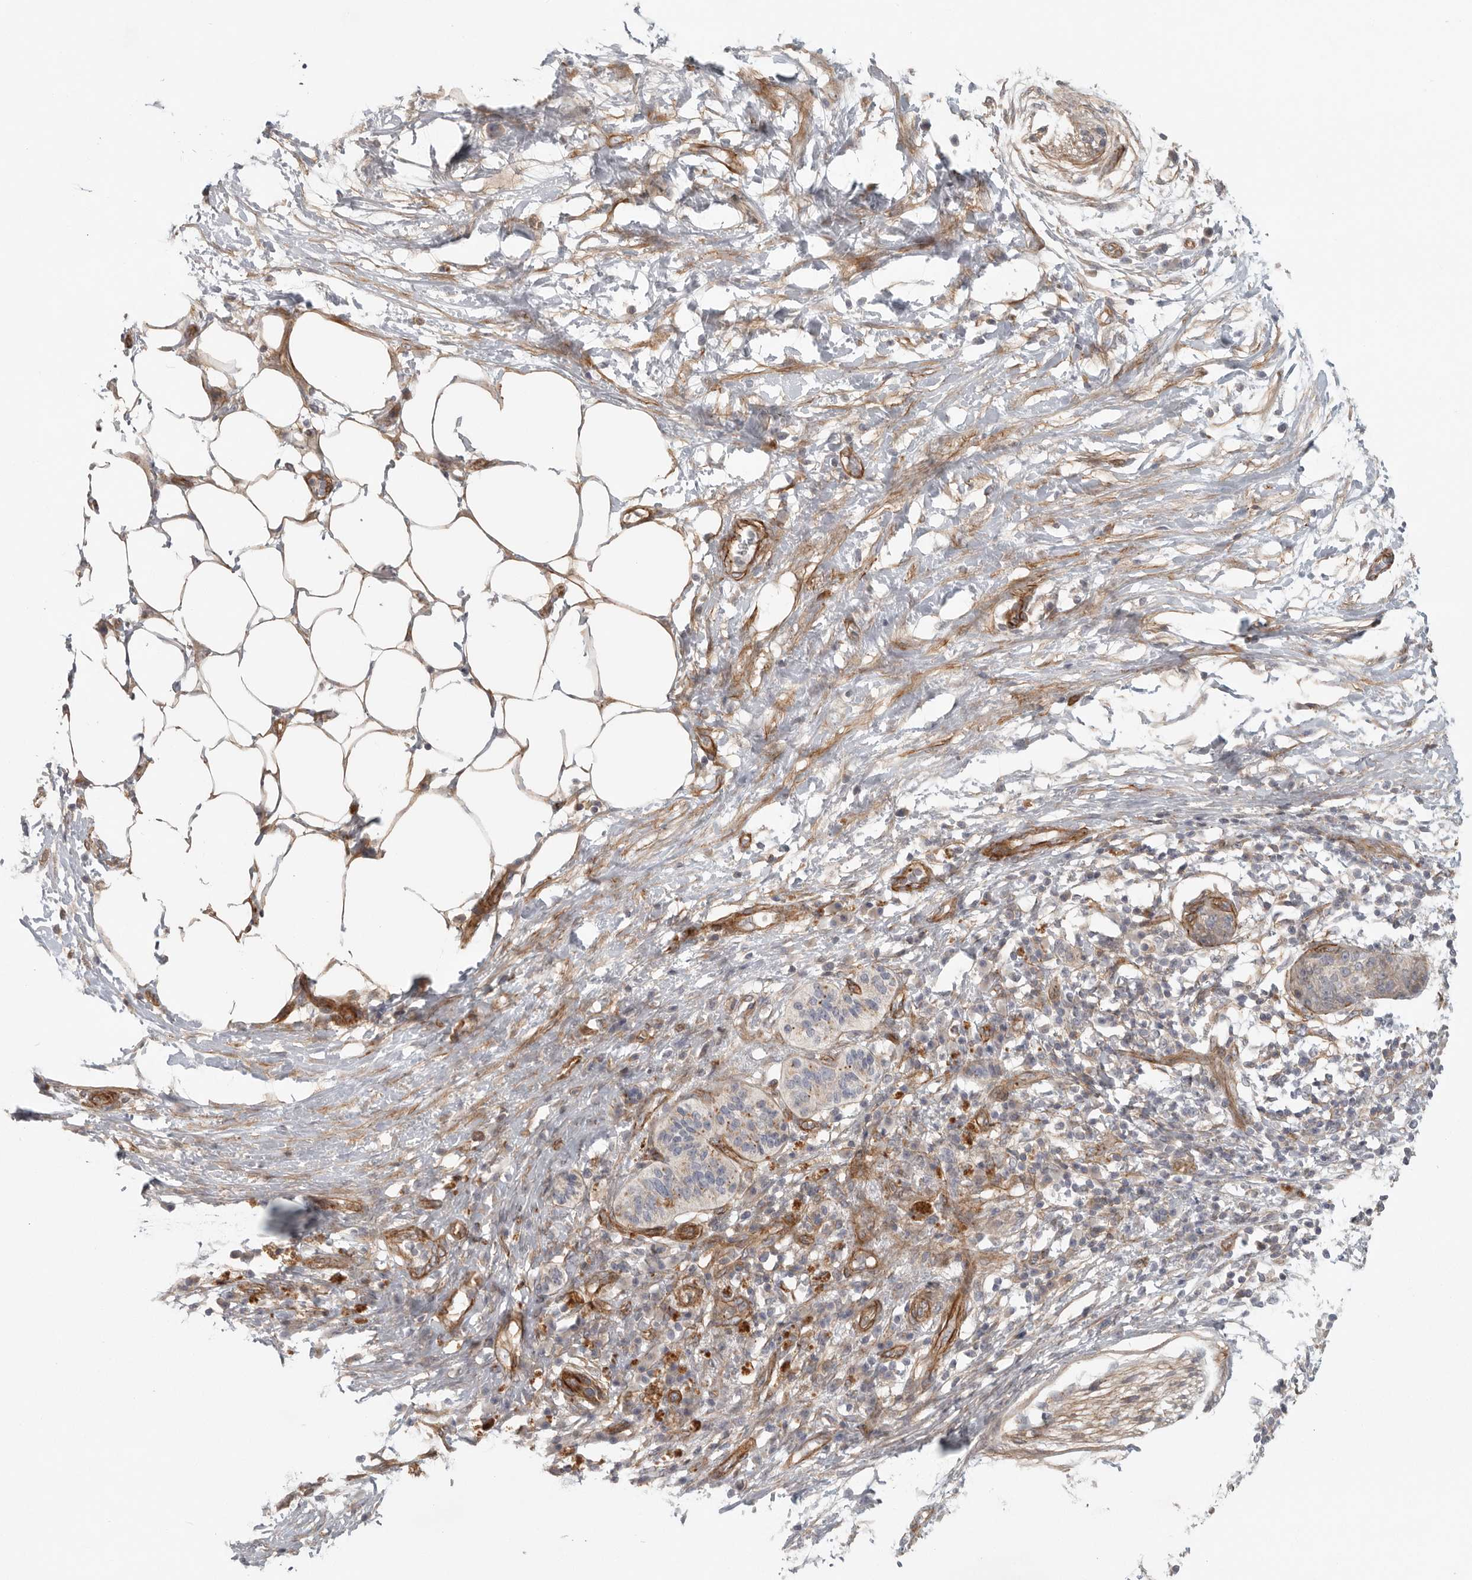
{"staining": {"intensity": "weak", "quantity": "<25%", "location": "cytoplasmic/membranous"}, "tissue": "pancreatic cancer", "cell_type": "Tumor cells", "image_type": "cancer", "snomed": [{"axis": "morphology", "description": "Adenocarcinoma, NOS"}, {"axis": "topography", "description": "Pancreas"}], "caption": "DAB (3,3'-diaminobenzidine) immunohistochemical staining of pancreatic cancer (adenocarcinoma) displays no significant expression in tumor cells.", "gene": "LONRF1", "patient": {"sex": "female", "age": 78}}